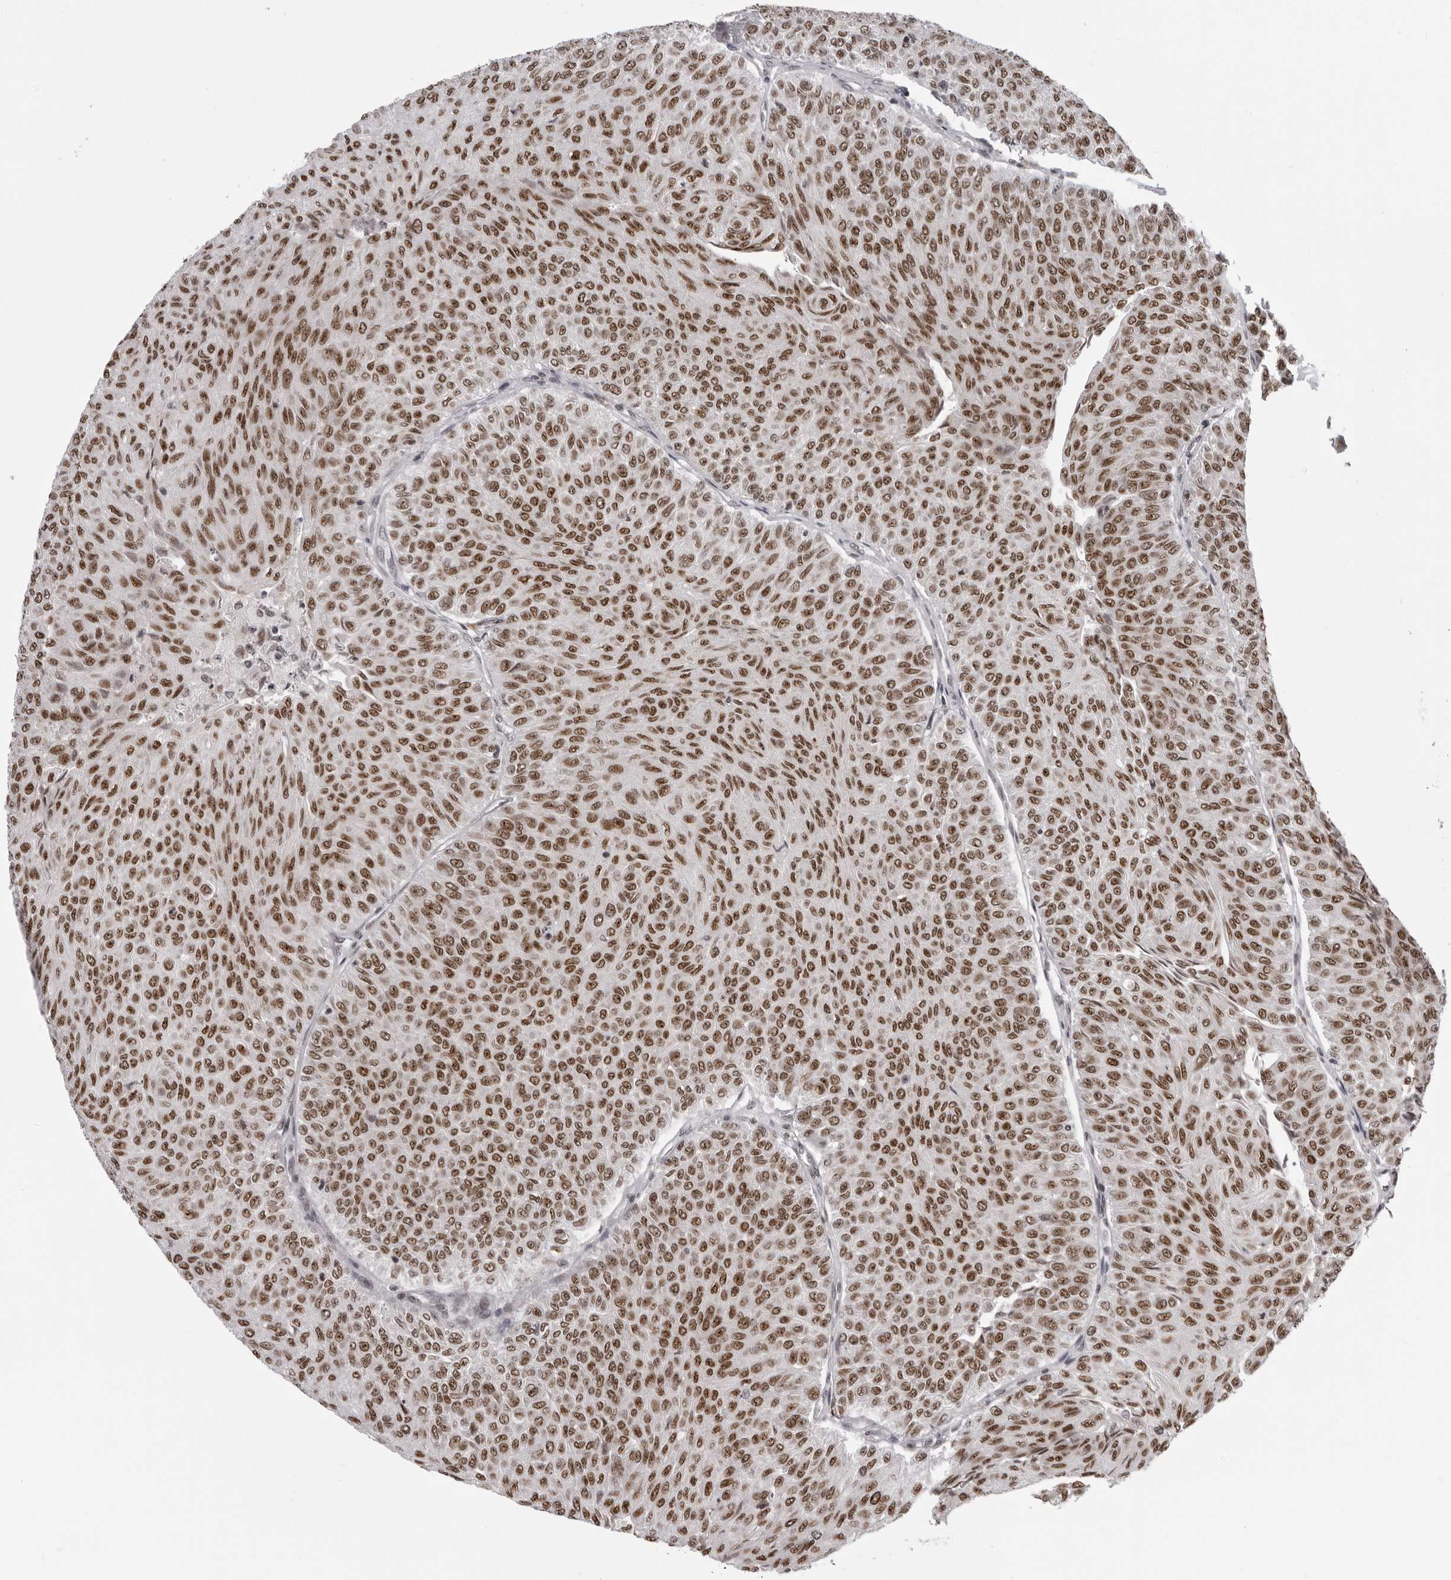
{"staining": {"intensity": "strong", "quantity": ">75%", "location": "nuclear"}, "tissue": "urothelial cancer", "cell_type": "Tumor cells", "image_type": "cancer", "snomed": [{"axis": "morphology", "description": "Urothelial carcinoma, Low grade"}, {"axis": "topography", "description": "Urinary bladder"}], "caption": "Immunohistochemistry (DAB (3,3'-diaminobenzidine)) staining of urothelial carcinoma (low-grade) demonstrates strong nuclear protein positivity in about >75% of tumor cells.", "gene": "HEXIM2", "patient": {"sex": "male", "age": 78}}